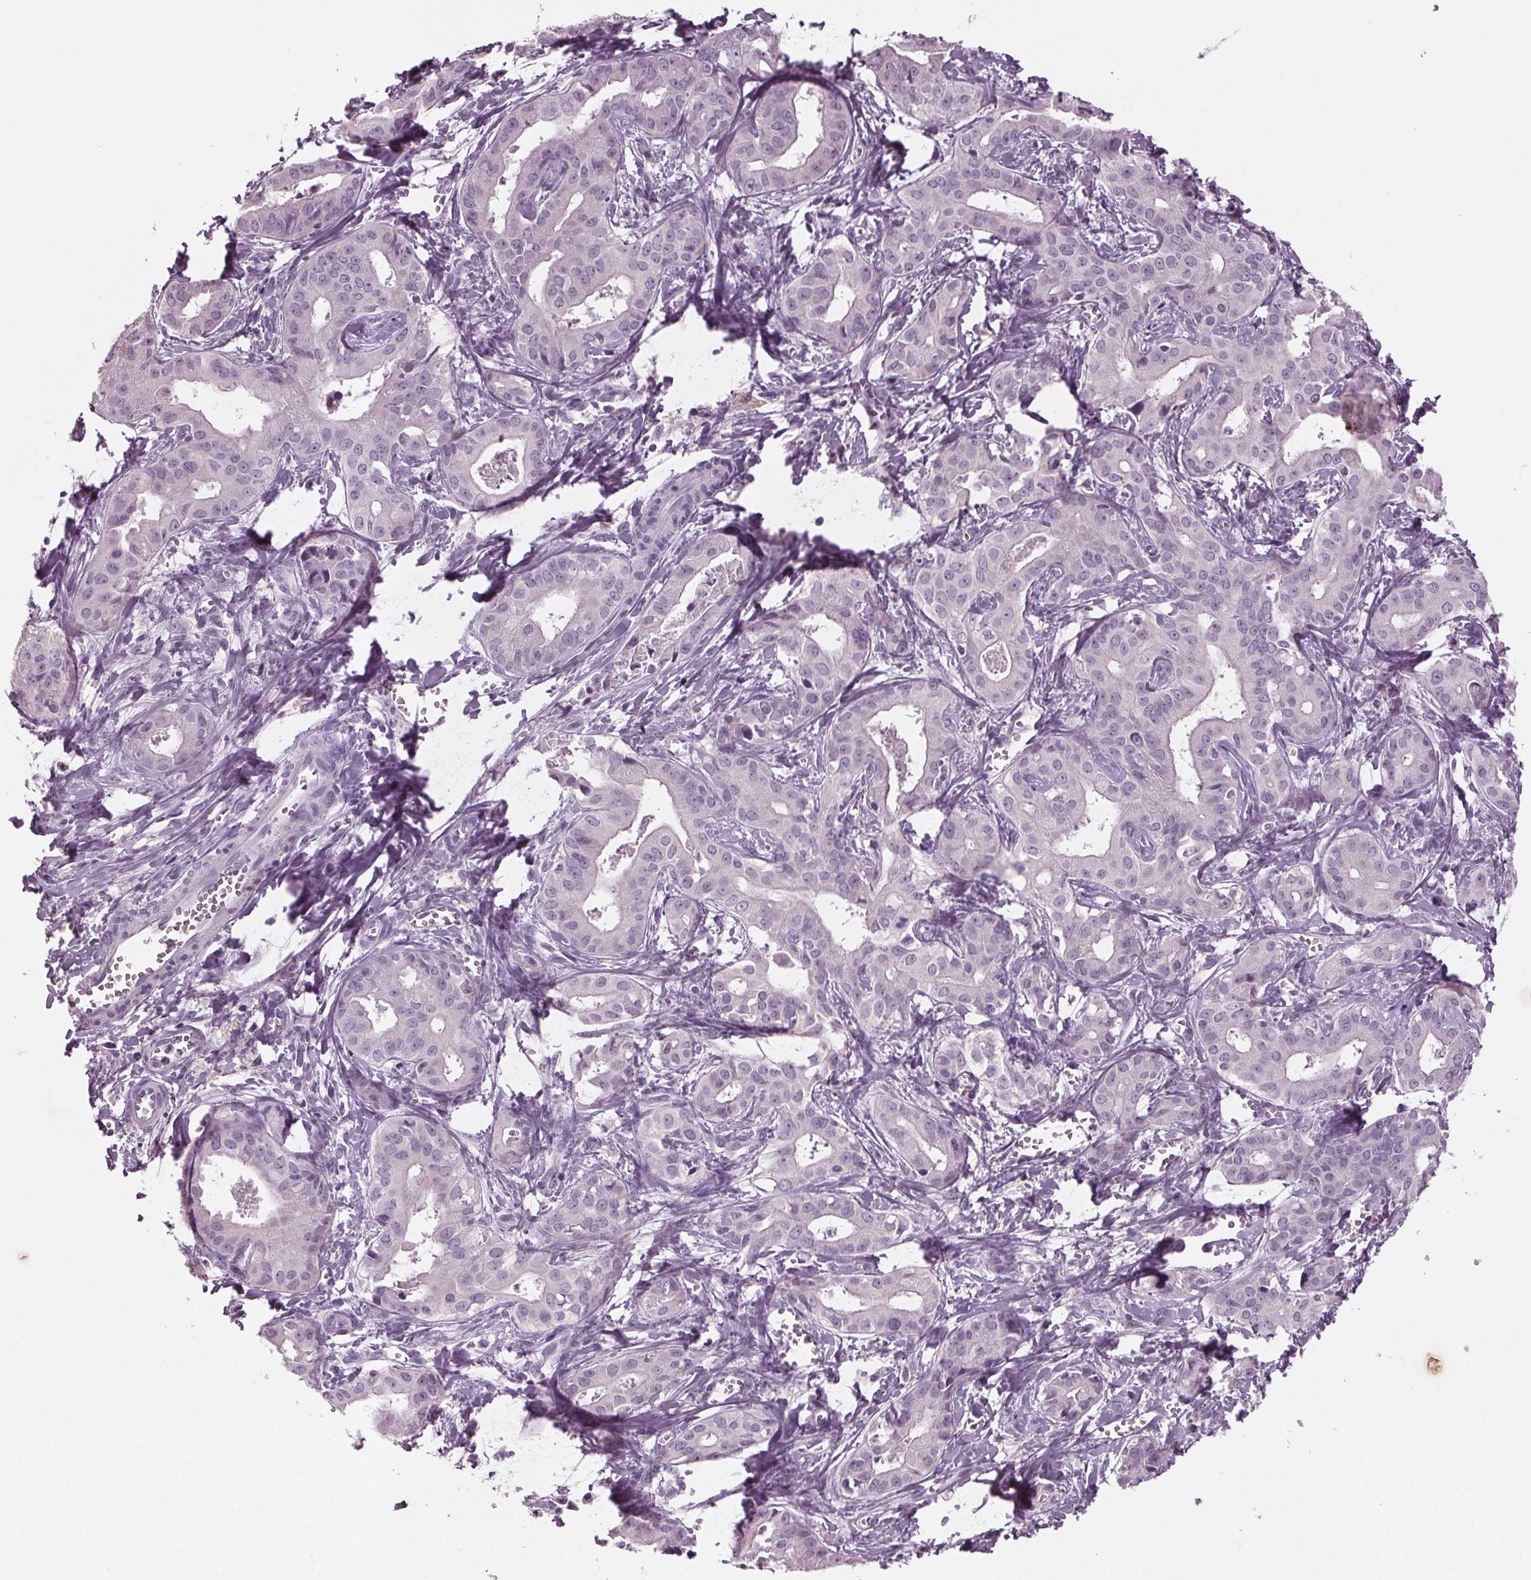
{"staining": {"intensity": "negative", "quantity": "none", "location": "none"}, "tissue": "liver cancer", "cell_type": "Tumor cells", "image_type": "cancer", "snomed": [{"axis": "morphology", "description": "Cholangiocarcinoma"}, {"axis": "topography", "description": "Liver"}], "caption": "Immunohistochemistry histopathology image of liver cancer stained for a protein (brown), which shows no positivity in tumor cells.", "gene": "BHLHE22", "patient": {"sex": "female", "age": 65}}